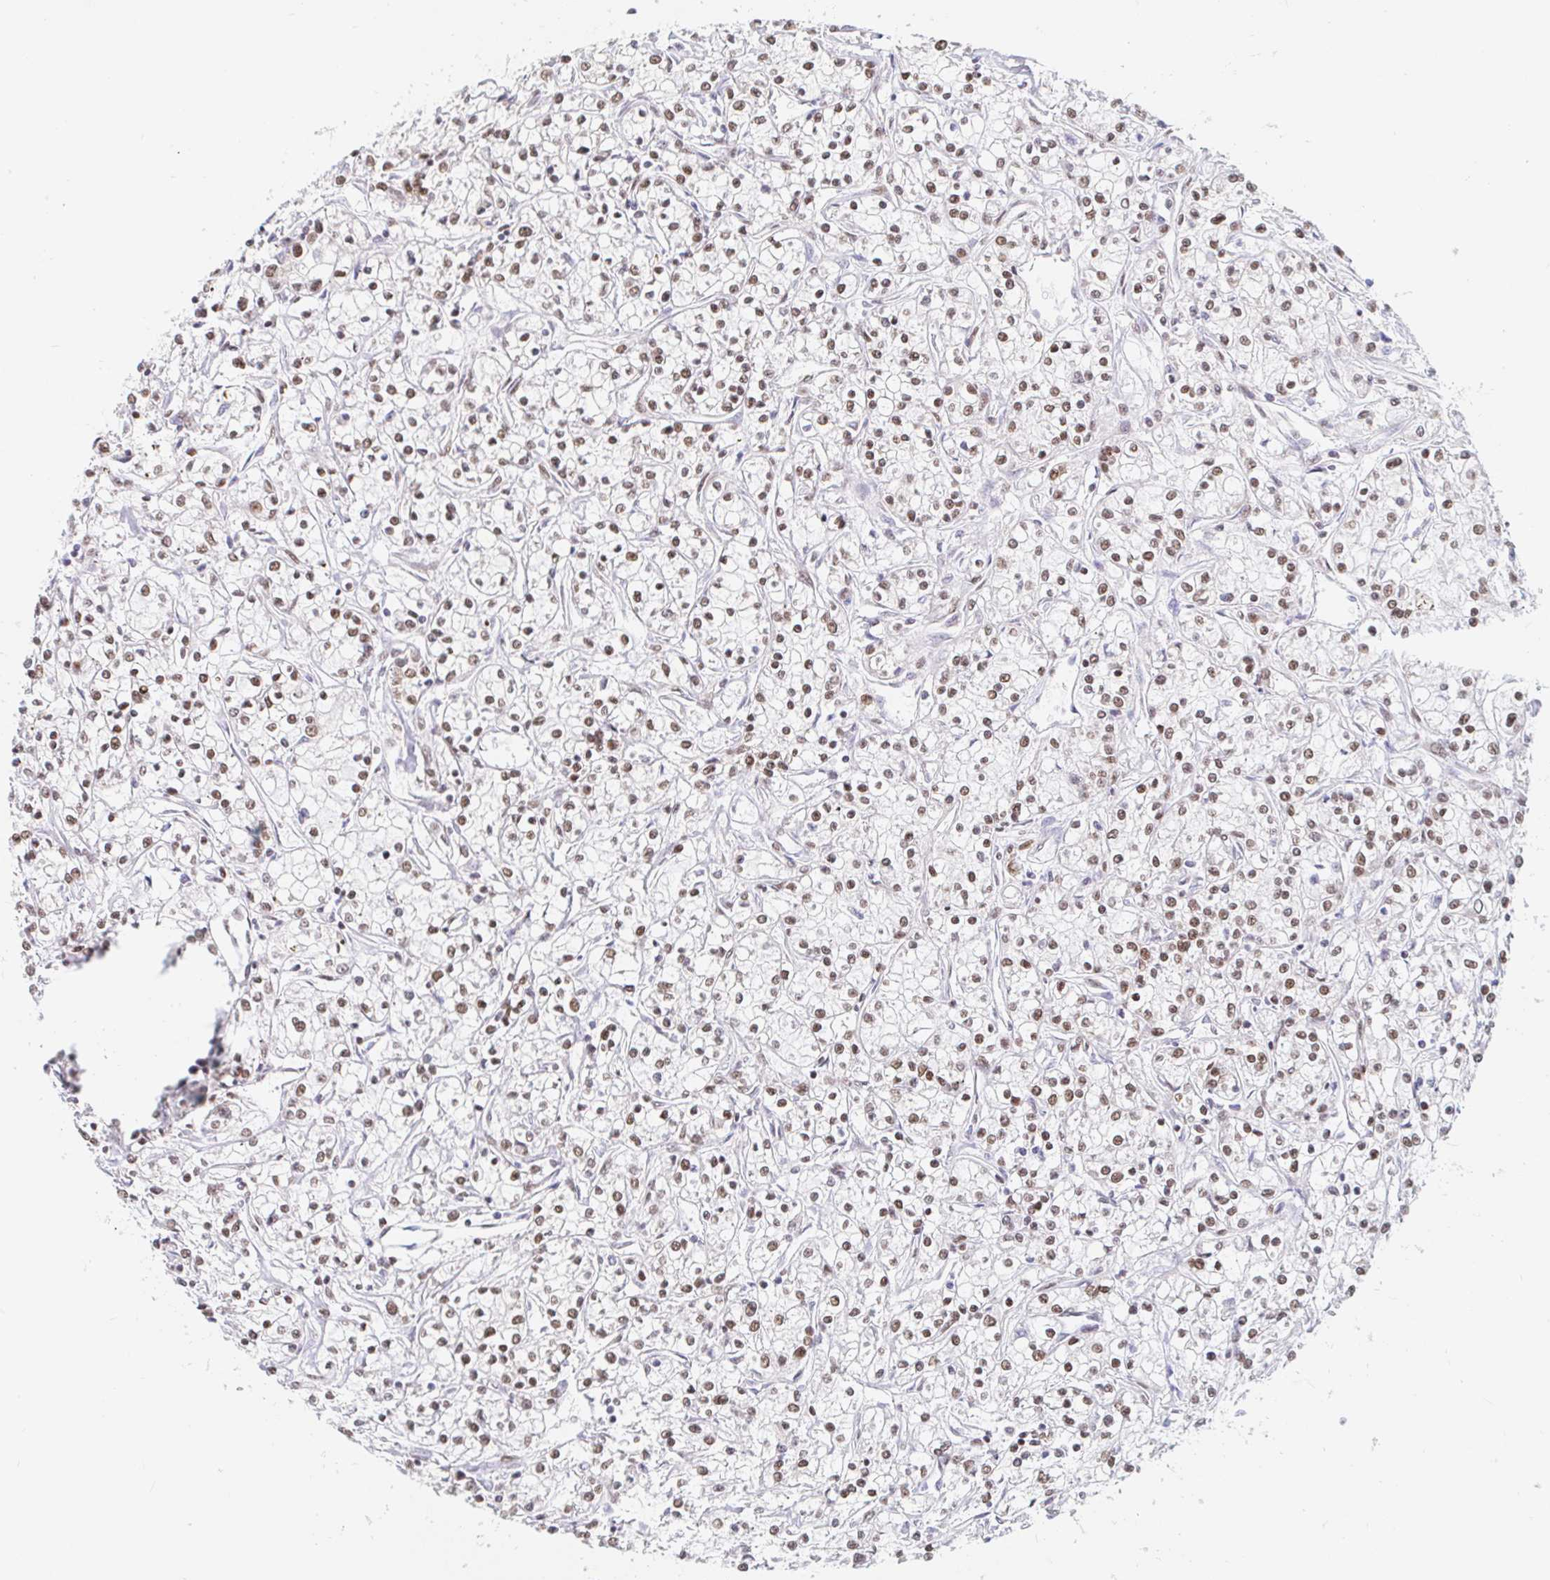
{"staining": {"intensity": "weak", "quantity": "25%-75%", "location": "nuclear"}, "tissue": "renal cancer", "cell_type": "Tumor cells", "image_type": "cancer", "snomed": [{"axis": "morphology", "description": "Adenocarcinoma, NOS"}, {"axis": "topography", "description": "Kidney"}], "caption": "Weak nuclear protein positivity is seen in about 25%-75% of tumor cells in renal adenocarcinoma.", "gene": "RBMX", "patient": {"sex": "female", "age": 59}}